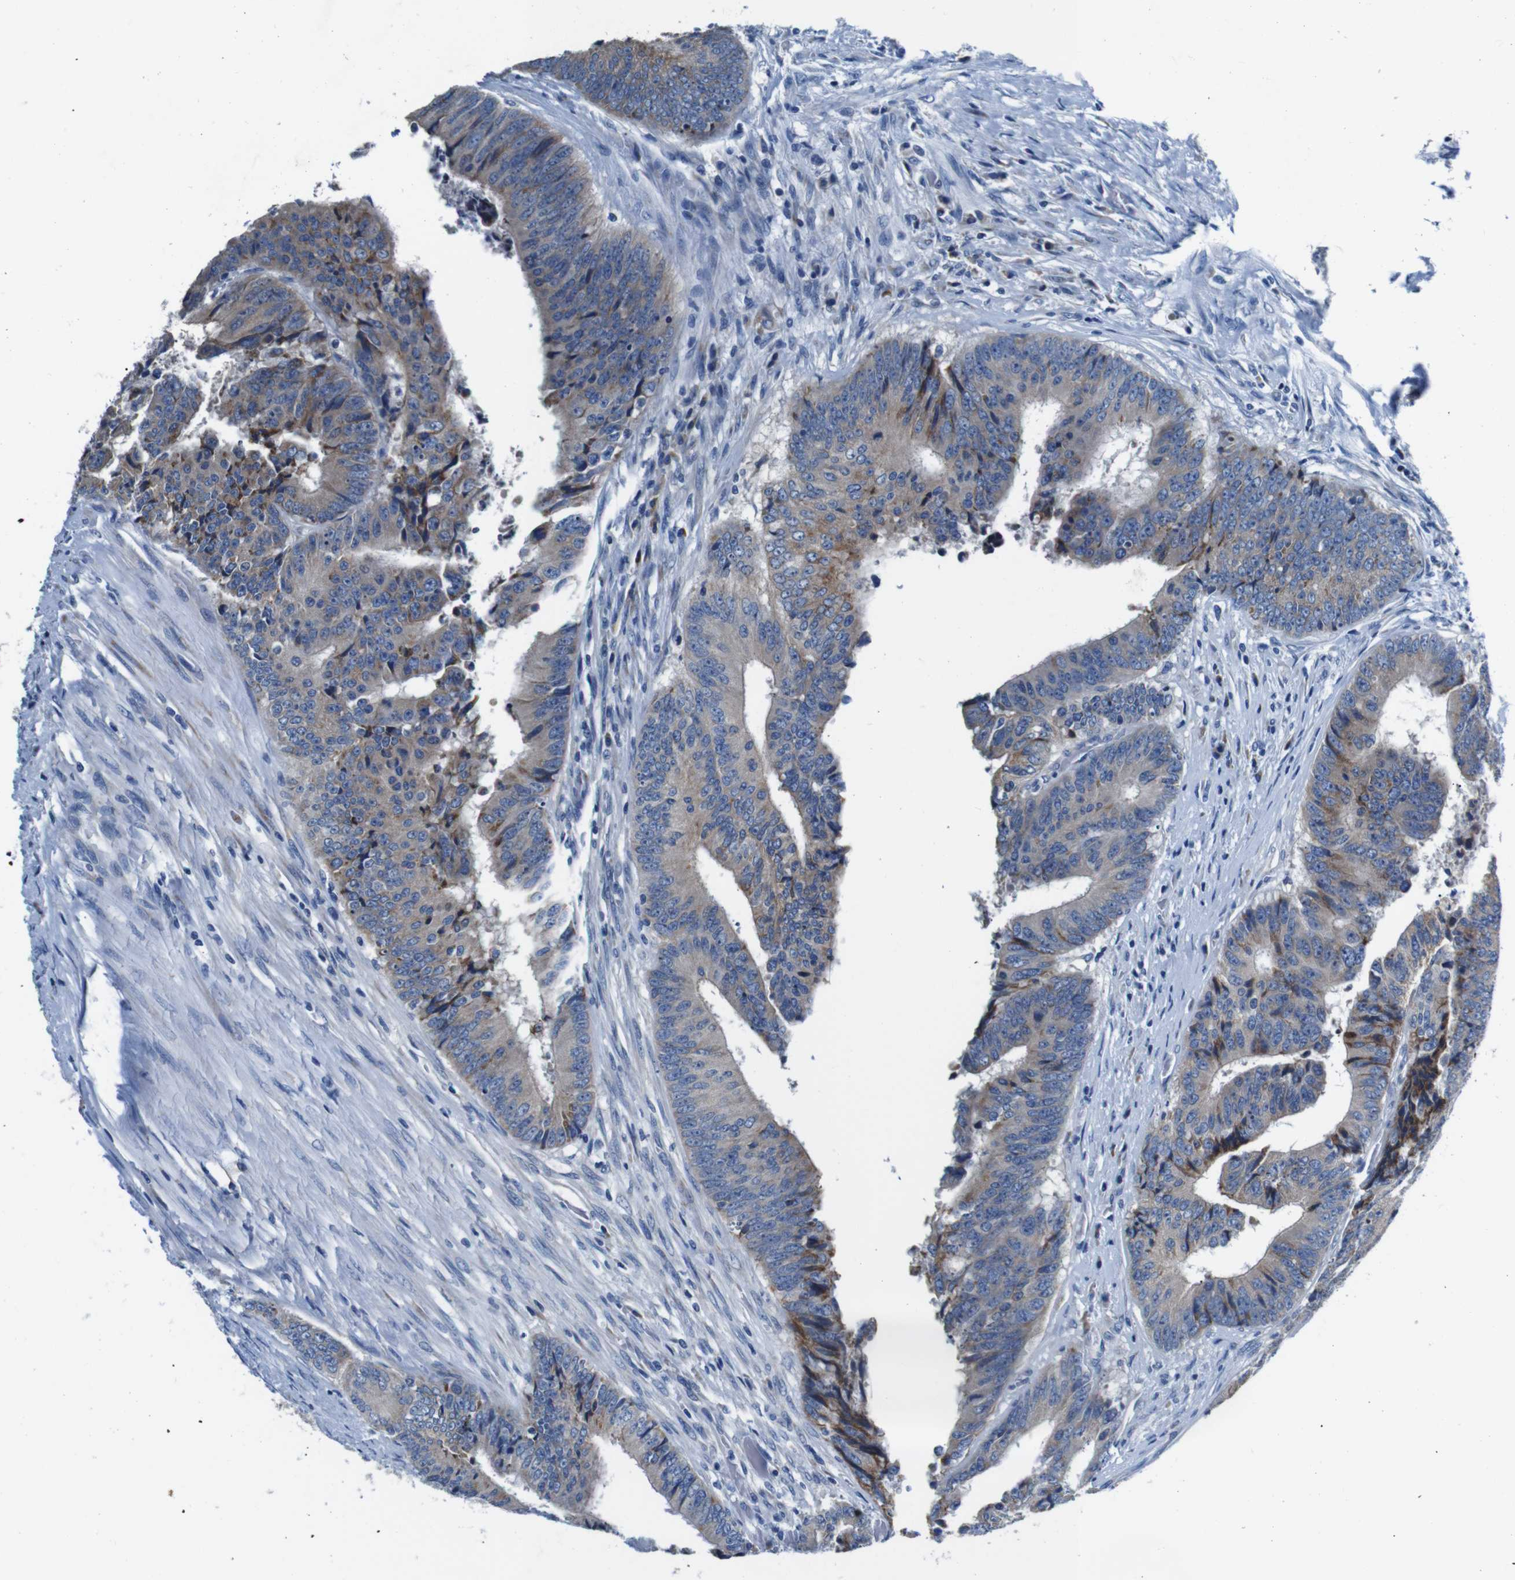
{"staining": {"intensity": "moderate", "quantity": "25%-75%", "location": "cytoplasmic/membranous"}, "tissue": "colorectal cancer", "cell_type": "Tumor cells", "image_type": "cancer", "snomed": [{"axis": "morphology", "description": "Adenocarcinoma, NOS"}, {"axis": "topography", "description": "Rectum"}], "caption": "Human colorectal adenocarcinoma stained with a protein marker reveals moderate staining in tumor cells.", "gene": "SNX19", "patient": {"sex": "male", "age": 72}}